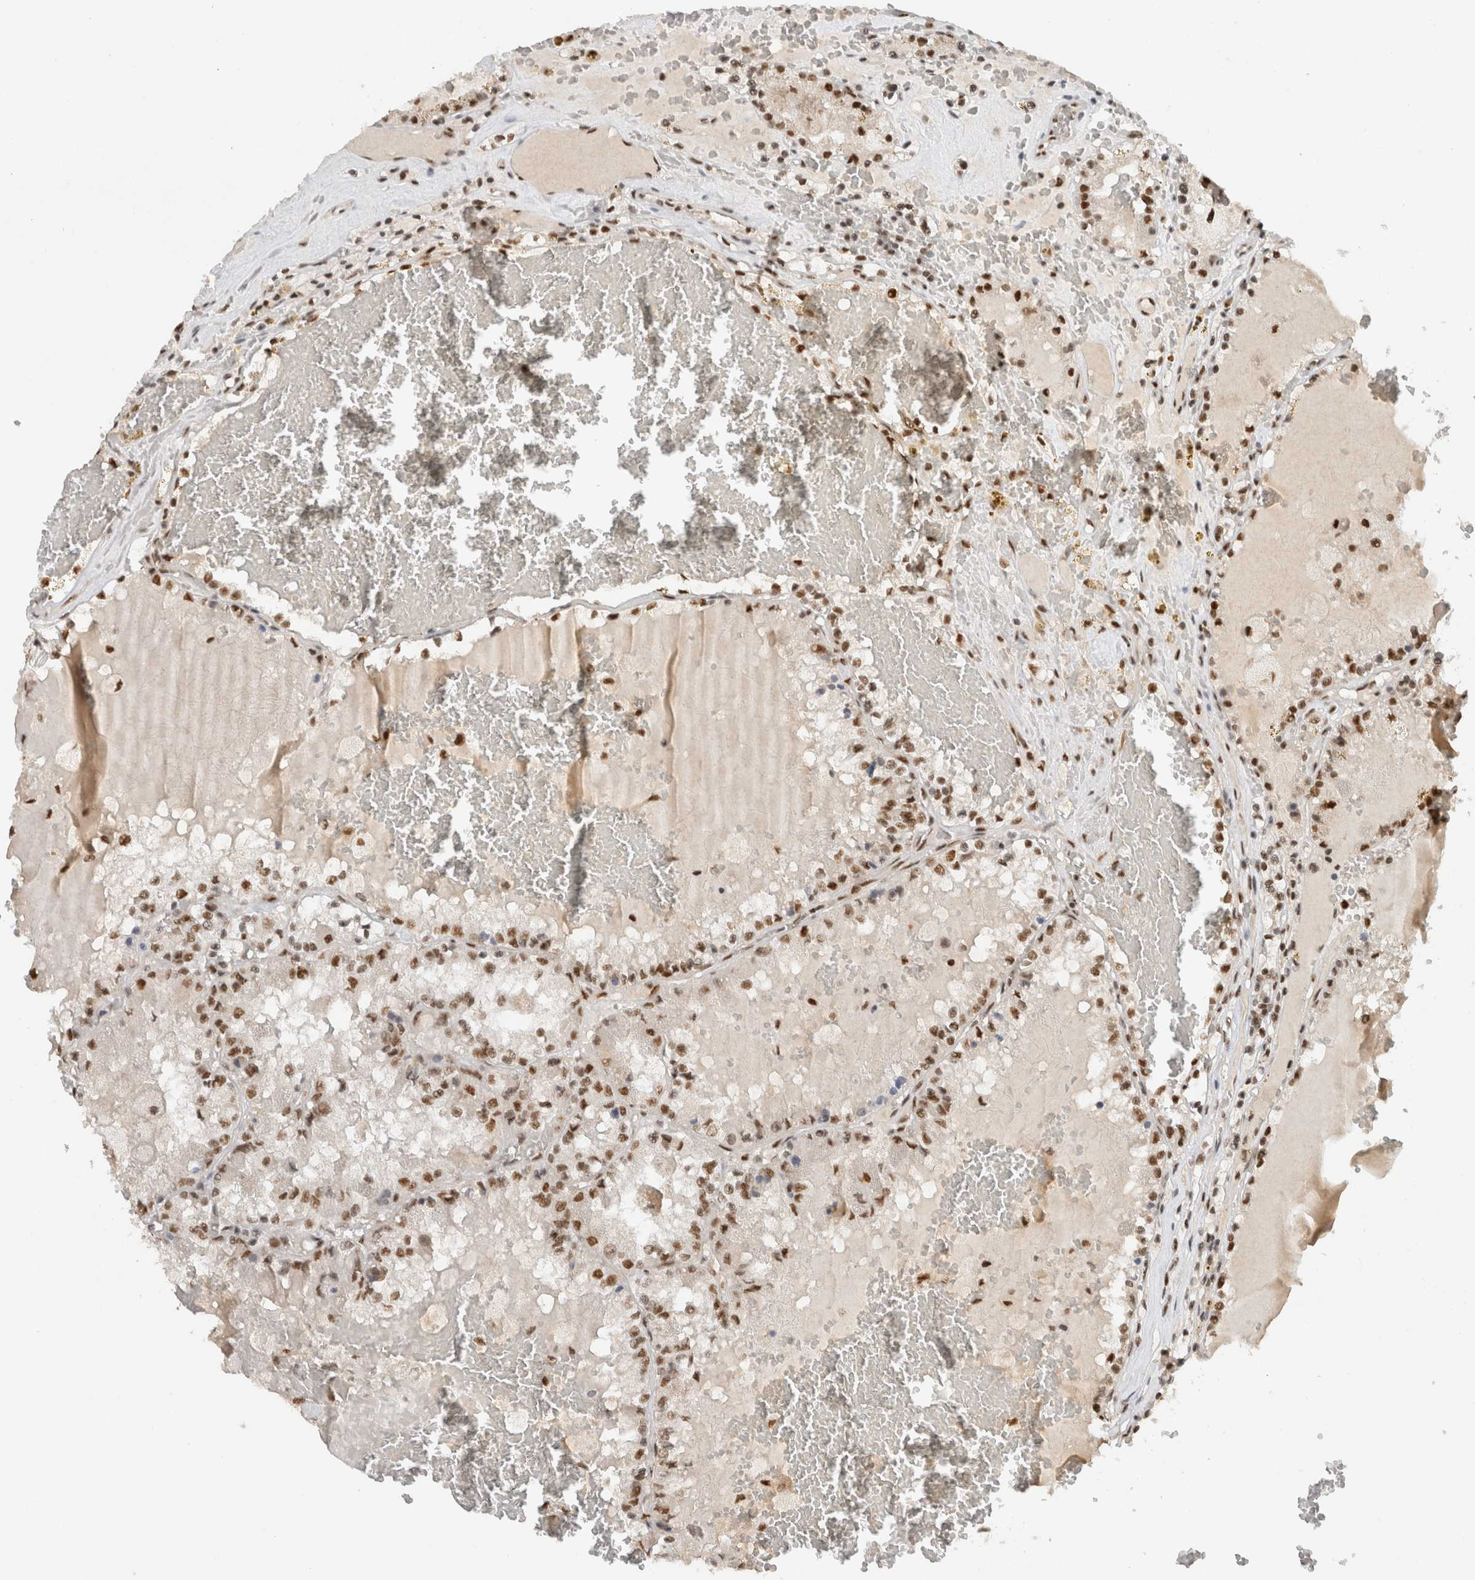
{"staining": {"intensity": "moderate", "quantity": "25%-75%", "location": "nuclear"}, "tissue": "renal cancer", "cell_type": "Tumor cells", "image_type": "cancer", "snomed": [{"axis": "morphology", "description": "Adenocarcinoma, NOS"}, {"axis": "topography", "description": "Kidney"}], "caption": "High-magnification brightfield microscopy of adenocarcinoma (renal) stained with DAB (3,3'-diaminobenzidine) (brown) and counterstained with hematoxylin (blue). tumor cells exhibit moderate nuclear positivity is appreciated in about25%-75% of cells.", "gene": "DDX42", "patient": {"sex": "female", "age": 56}}